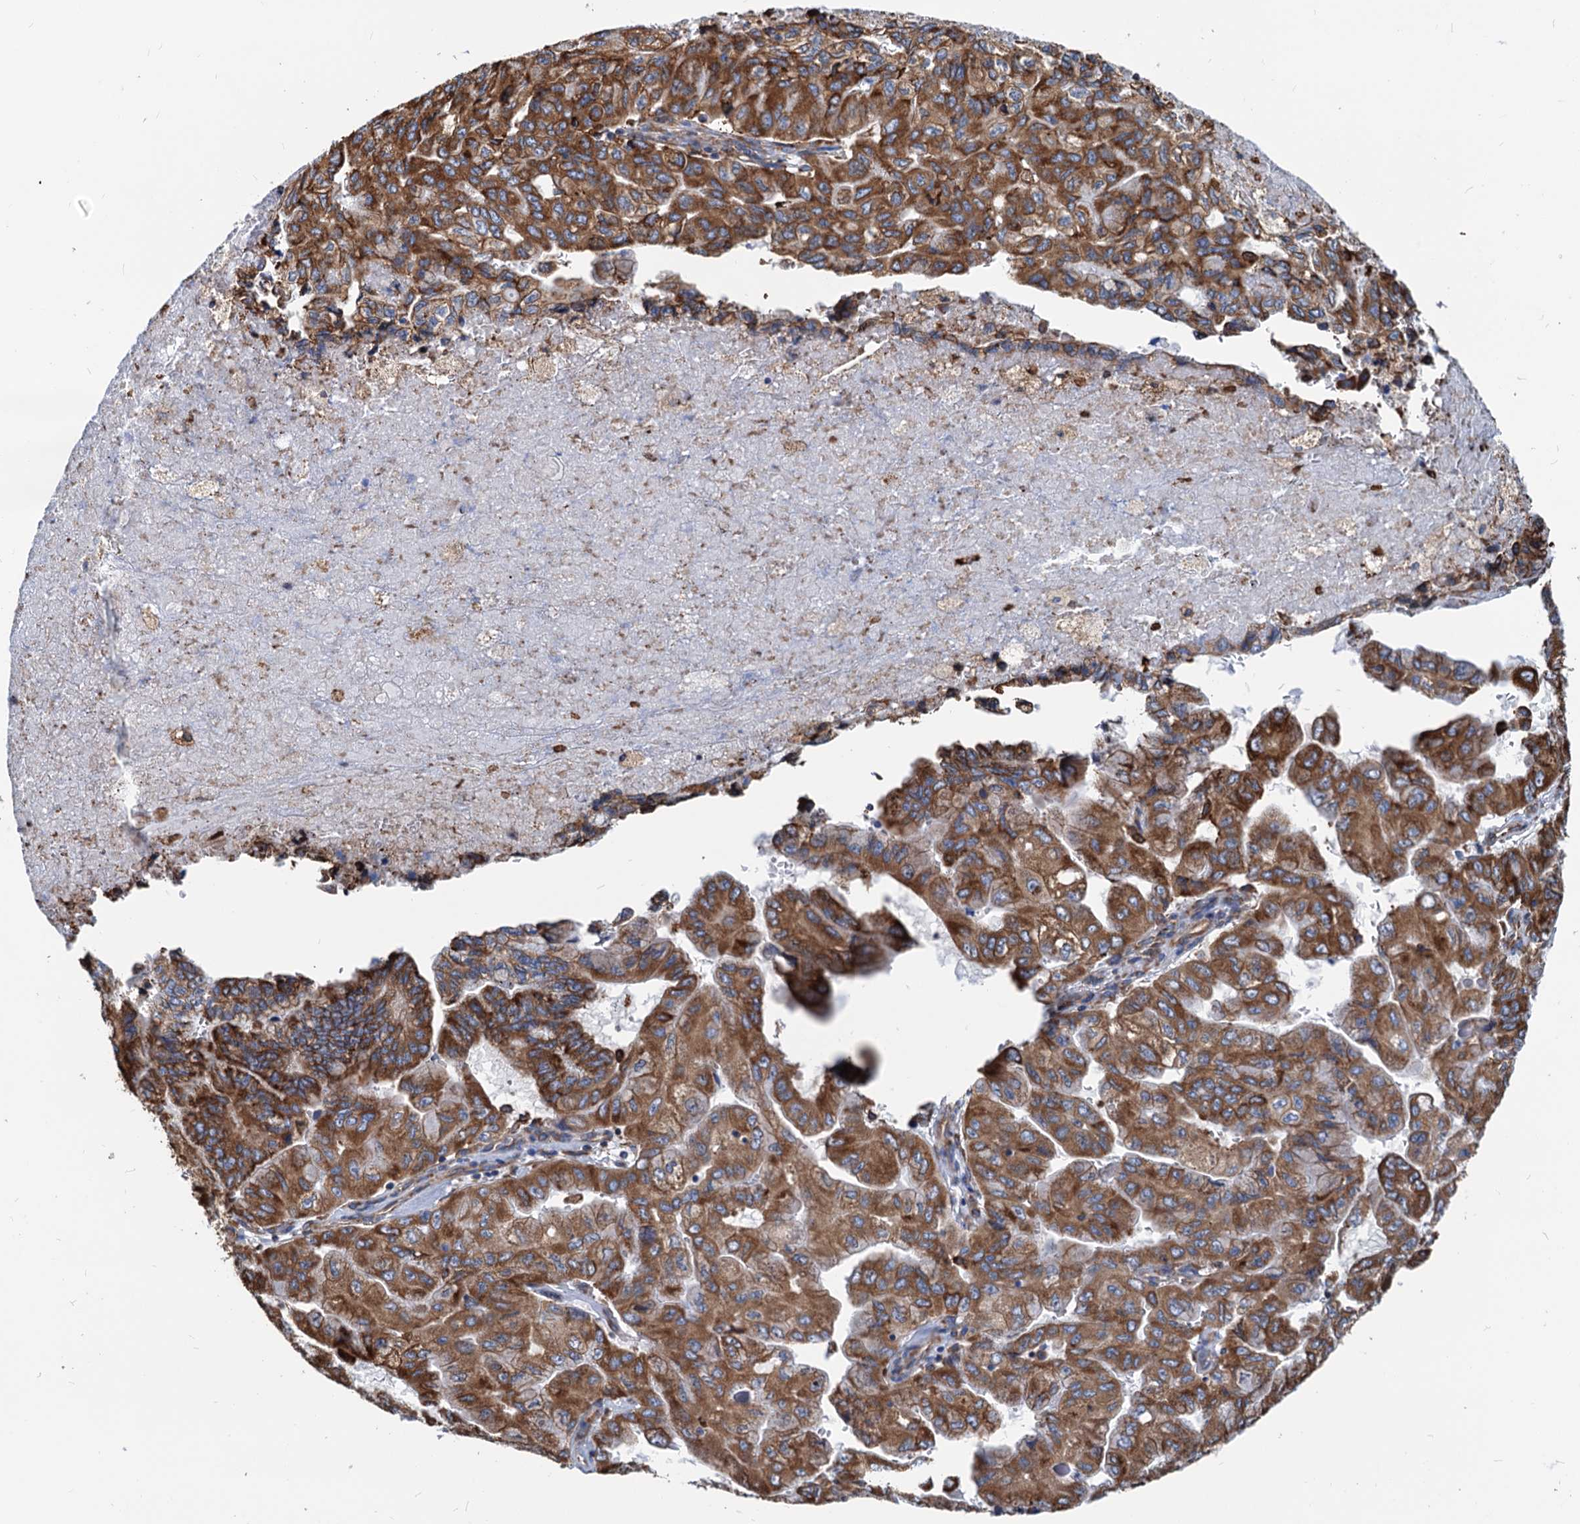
{"staining": {"intensity": "strong", "quantity": ">75%", "location": "cytoplasmic/membranous"}, "tissue": "pancreatic cancer", "cell_type": "Tumor cells", "image_type": "cancer", "snomed": [{"axis": "morphology", "description": "Adenocarcinoma, NOS"}, {"axis": "topography", "description": "Pancreas"}], "caption": "A histopathology image of human pancreatic cancer (adenocarcinoma) stained for a protein exhibits strong cytoplasmic/membranous brown staining in tumor cells.", "gene": "HSPA5", "patient": {"sex": "male", "age": 51}}